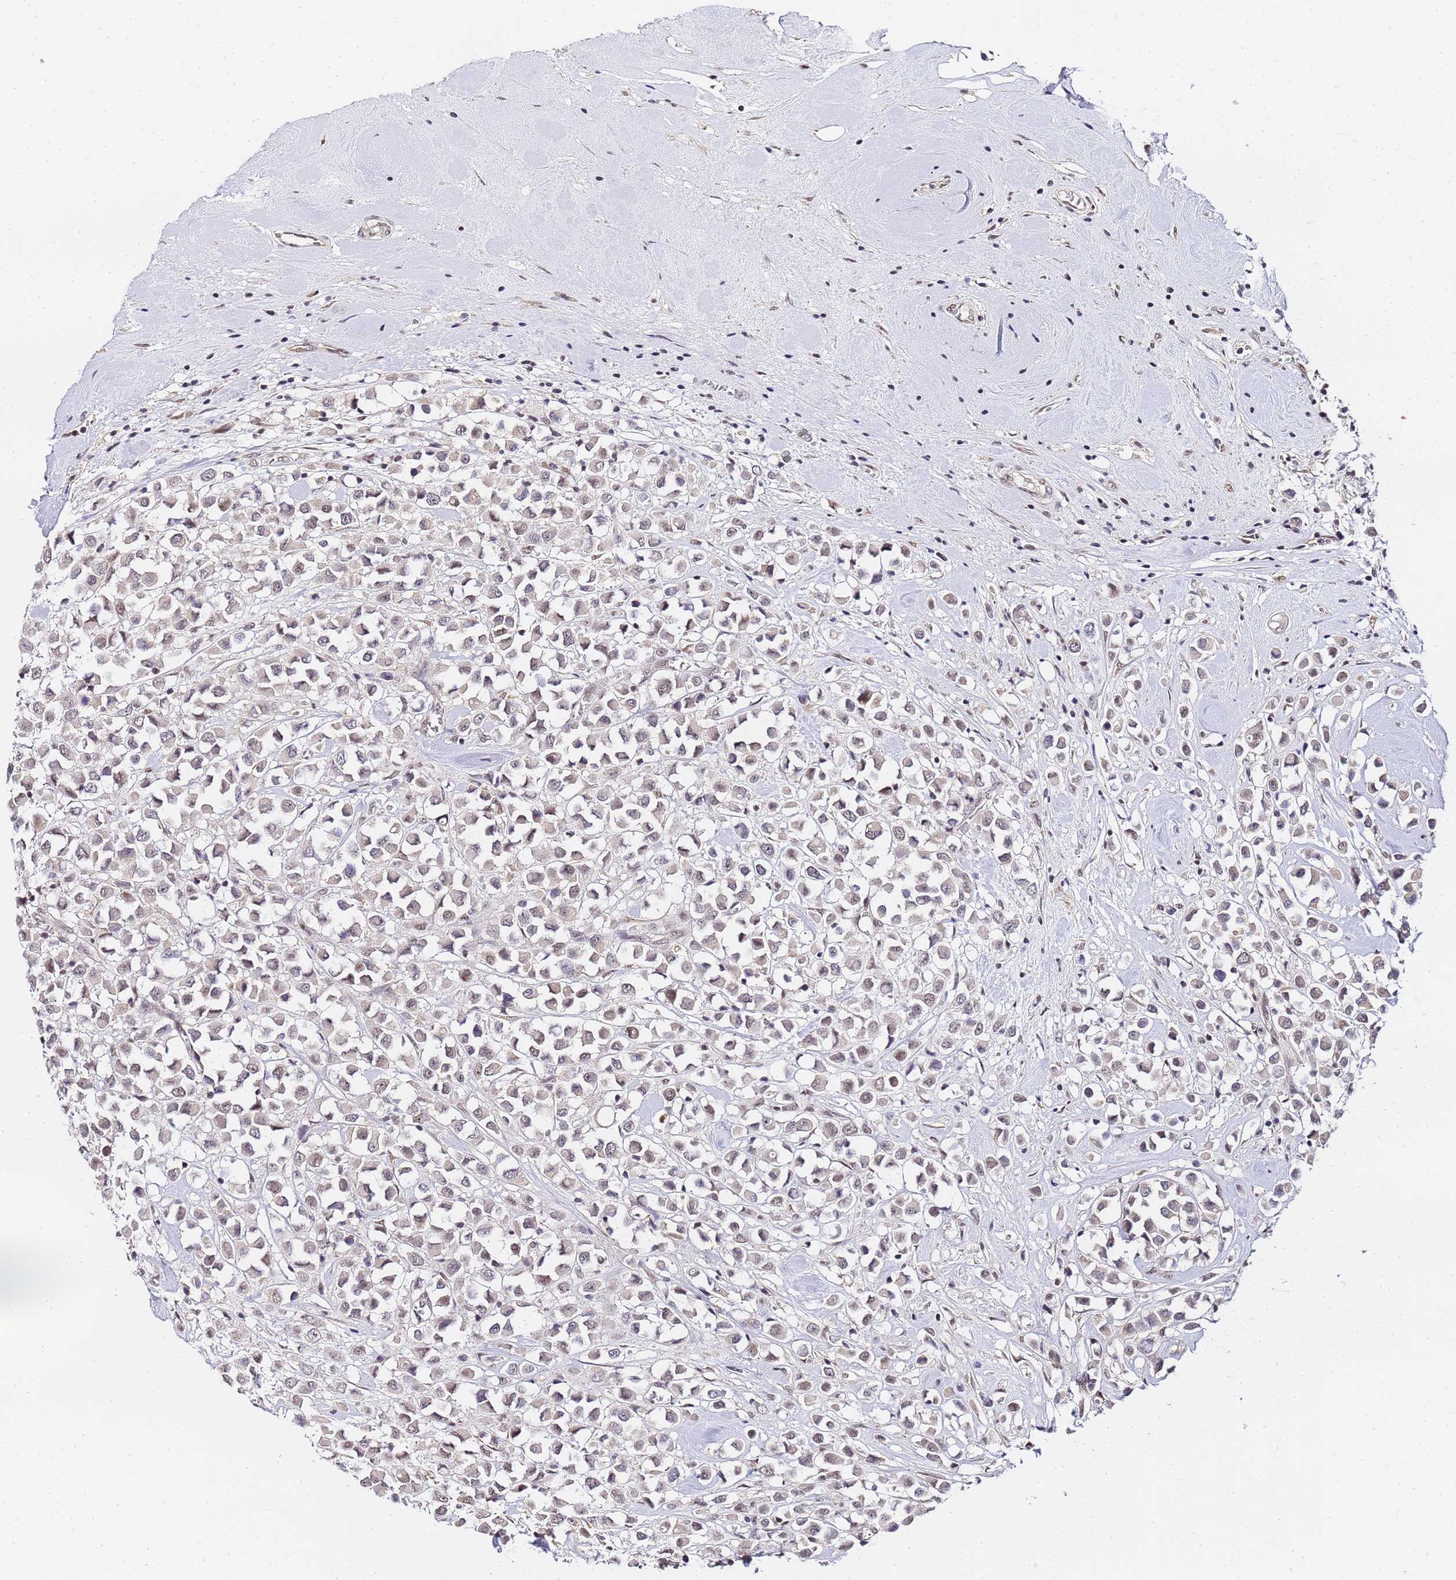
{"staining": {"intensity": "weak", "quantity": ">75%", "location": "nuclear"}, "tissue": "breast cancer", "cell_type": "Tumor cells", "image_type": "cancer", "snomed": [{"axis": "morphology", "description": "Duct carcinoma"}, {"axis": "topography", "description": "Breast"}], "caption": "Breast invasive ductal carcinoma stained with a protein marker demonstrates weak staining in tumor cells.", "gene": "LSM3", "patient": {"sex": "female", "age": 61}}